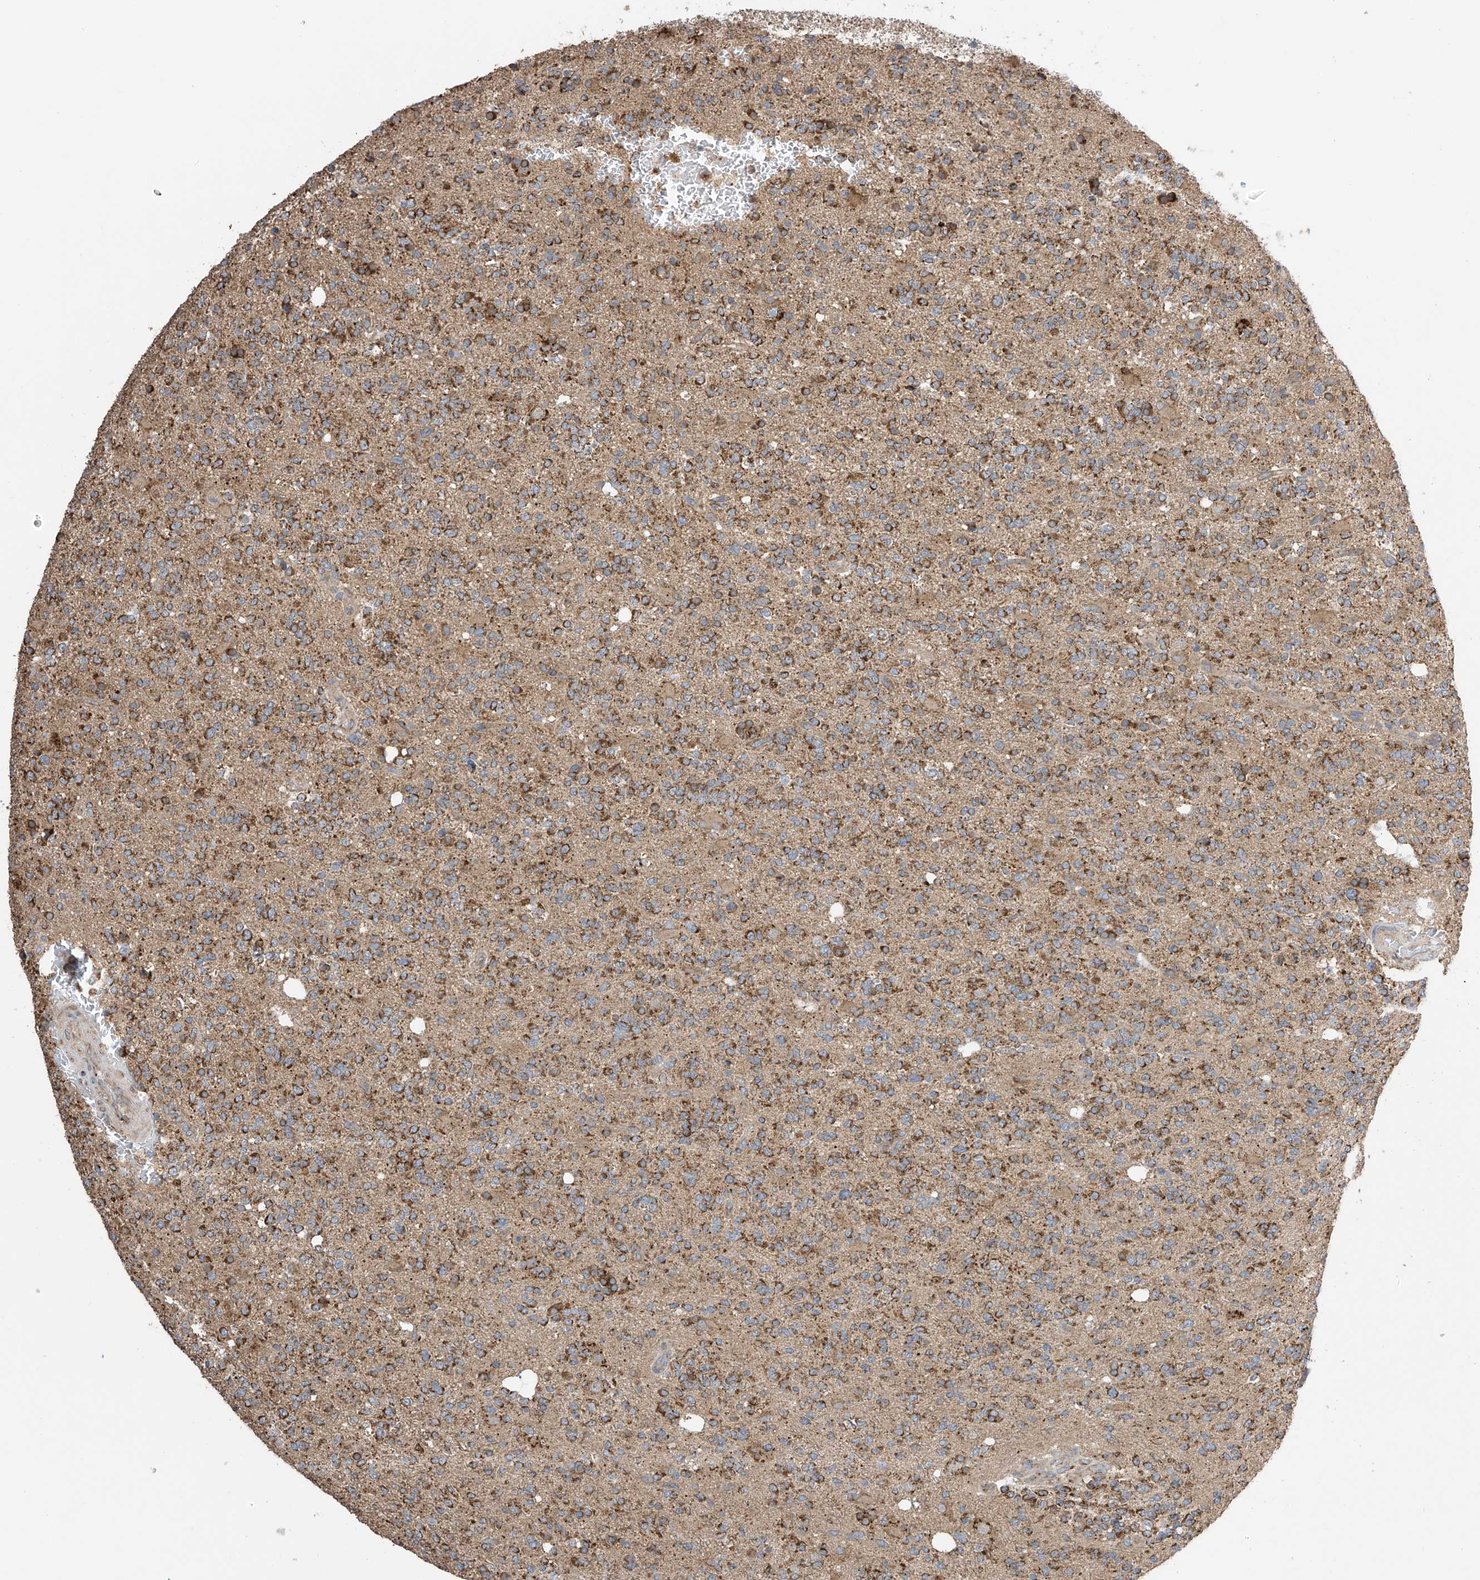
{"staining": {"intensity": "strong", "quantity": ">75%", "location": "cytoplasmic/membranous"}, "tissue": "glioma", "cell_type": "Tumor cells", "image_type": "cancer", "snomed": [{"axis": "morphology", "description": "Glioma, malignant, High grade"}, {"axis": "topography", "description": "Brain"}], "caption": "High-magnification brightfield microscopy of glioma stained with DAB (brown) and counterstained with hematoxylin (blue). tumor cells exhibit strong cytoplasmic/membranous positivity is identified in about>75% of cells.", "gene": "PNPT1", "patient": {"sex": "female", "age": 62}}